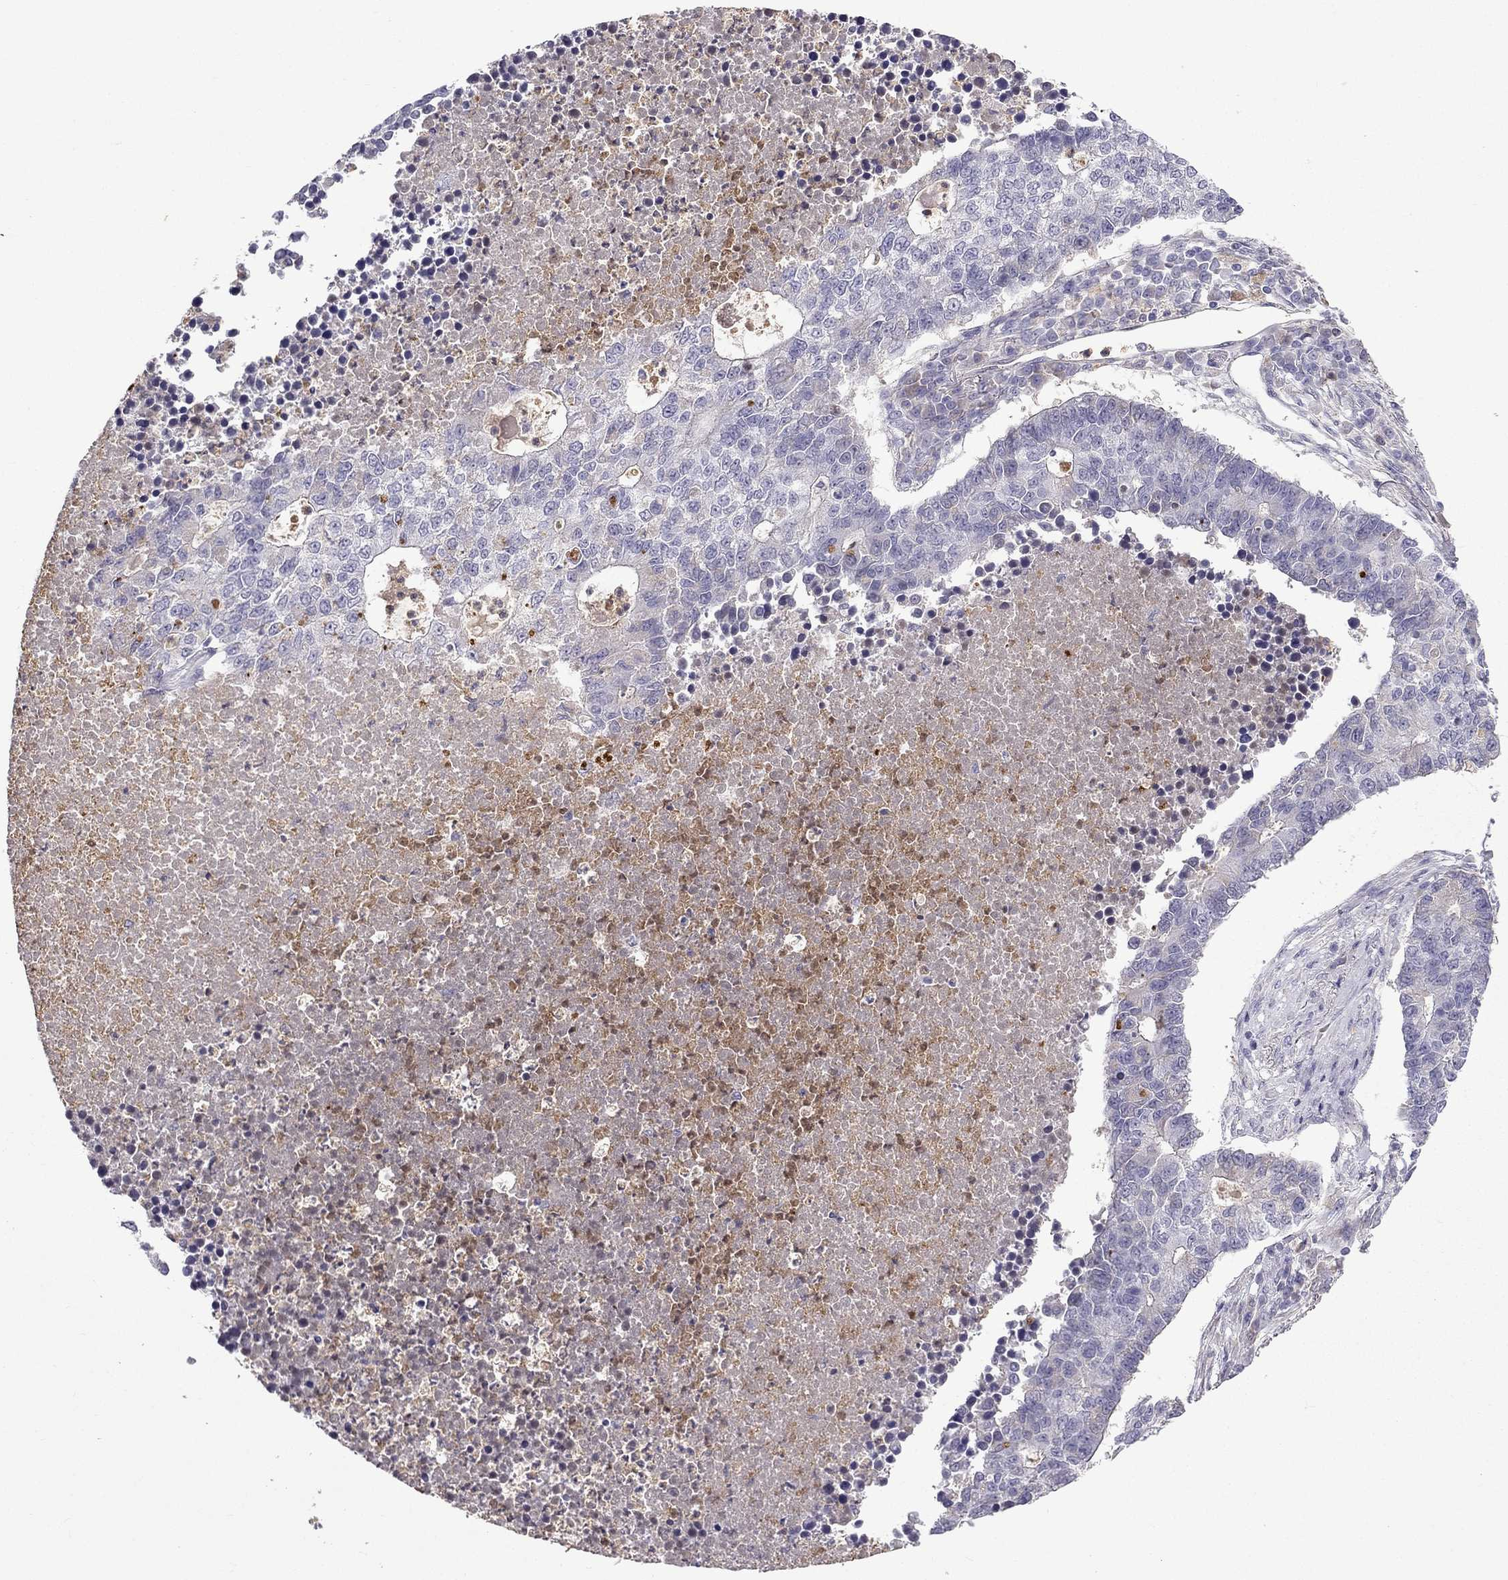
{"staining": {"intensity": "negative", "quantity": "none", "location": "none"}, "tissue": "lung cancer", "cell_type": "Tumor cells", "image_type": "cancer", "snomed": [{"axis": "morphology", "description": "Adenocarcinoma, NOS"}, {"axis": "topography", "description": "Lung"}], "caption": "Histopathology image shows no protein staining in tumor cells of lung cancer (adenocarcinoma) tissue.", "gene": "STOML3", "patient": {"sex": "male", "age": 57}}